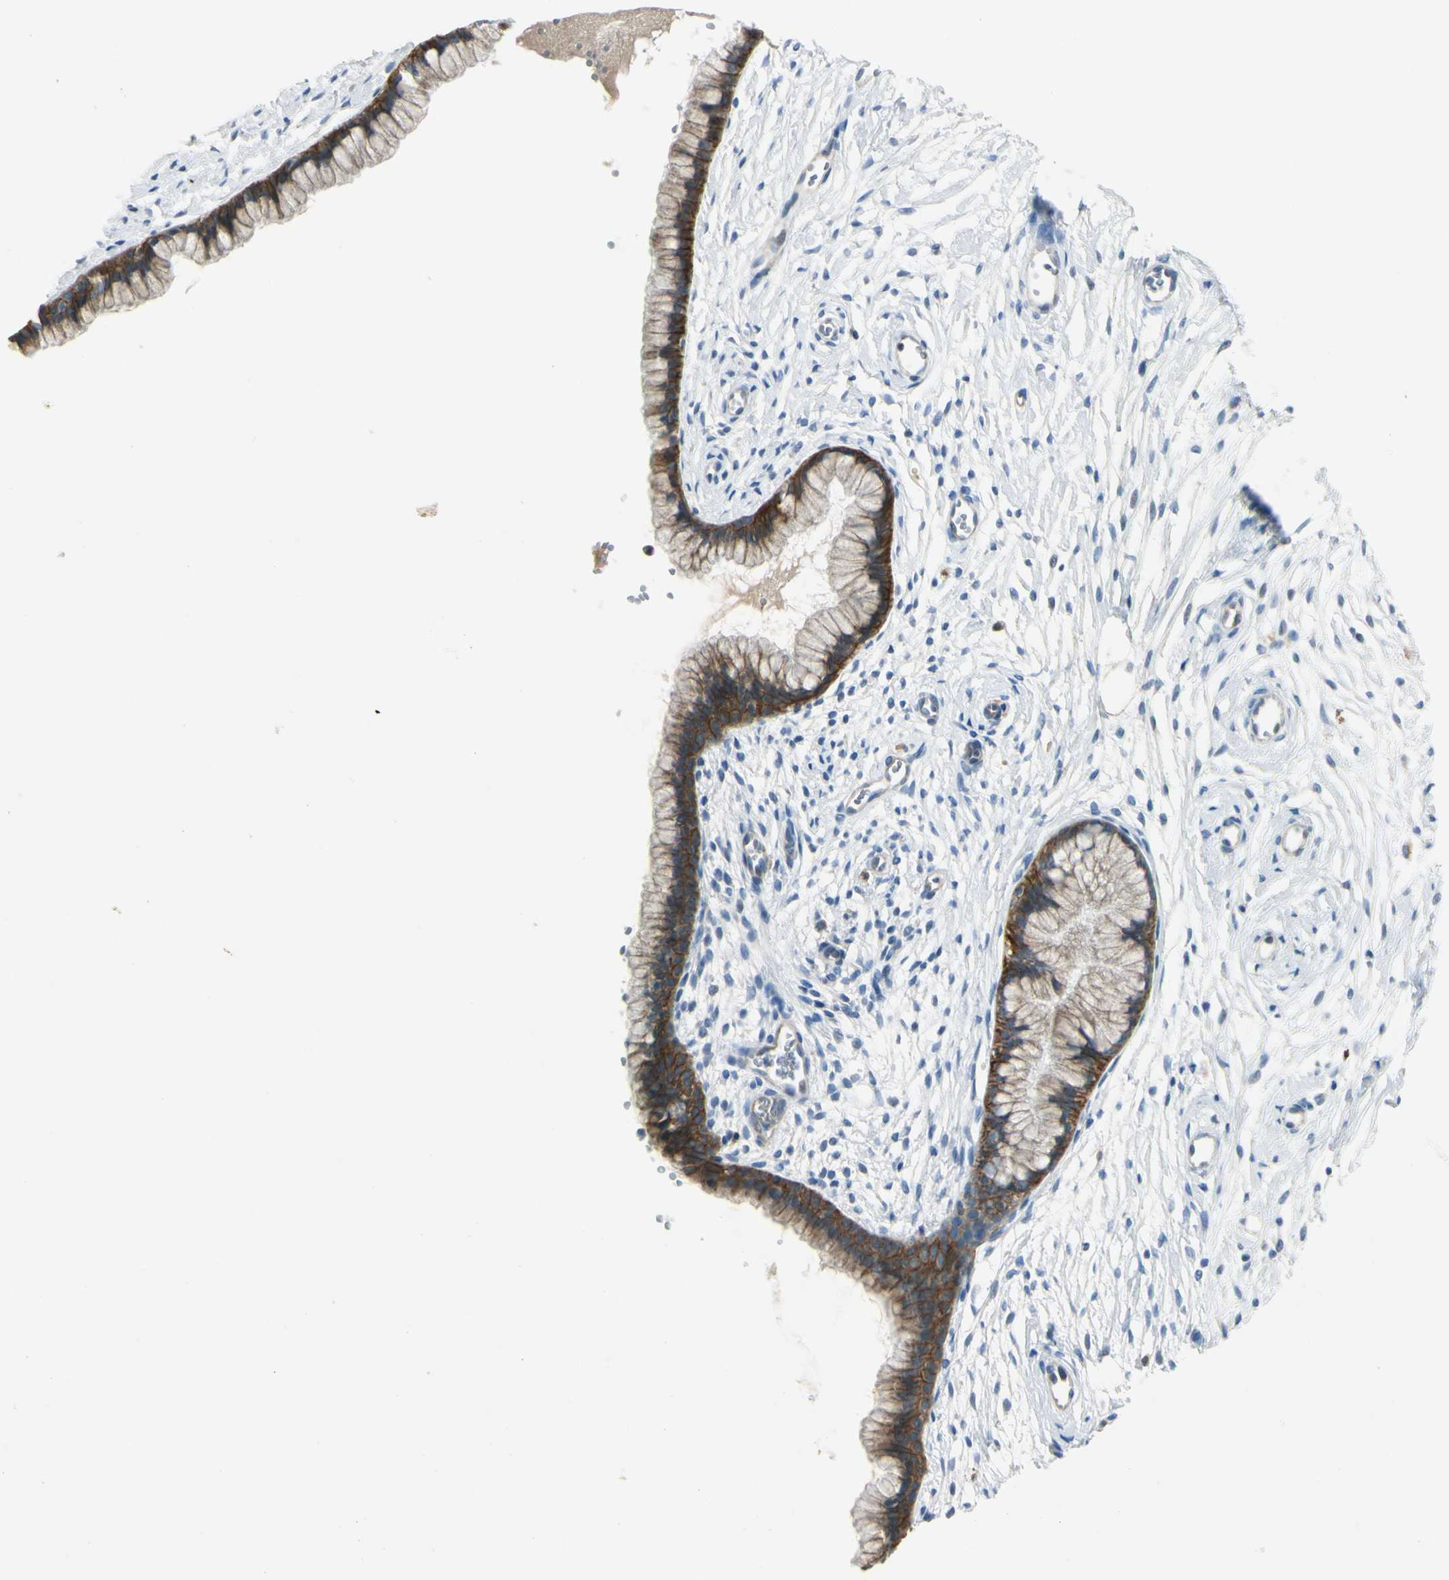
{"staining": {"intensity": "strong", "quantity": ">75%", "location": "cytoplasmic/membranous"}, "tissue": "cervix", "cell_type": "Glandular cells", "image_type": "normal", "snomed": [{"axis": "morphology", "description": "Normal tissue, NOS"}, {"axis": "topography", "description": "Cervix"}], "caption": "Protein staining of normal cervix shows strong cytoplasmic/membranous positivity in about >75% of glandular cells.", "gene": "ITGA3", "patient": {"sex": "female", "age": 39}}